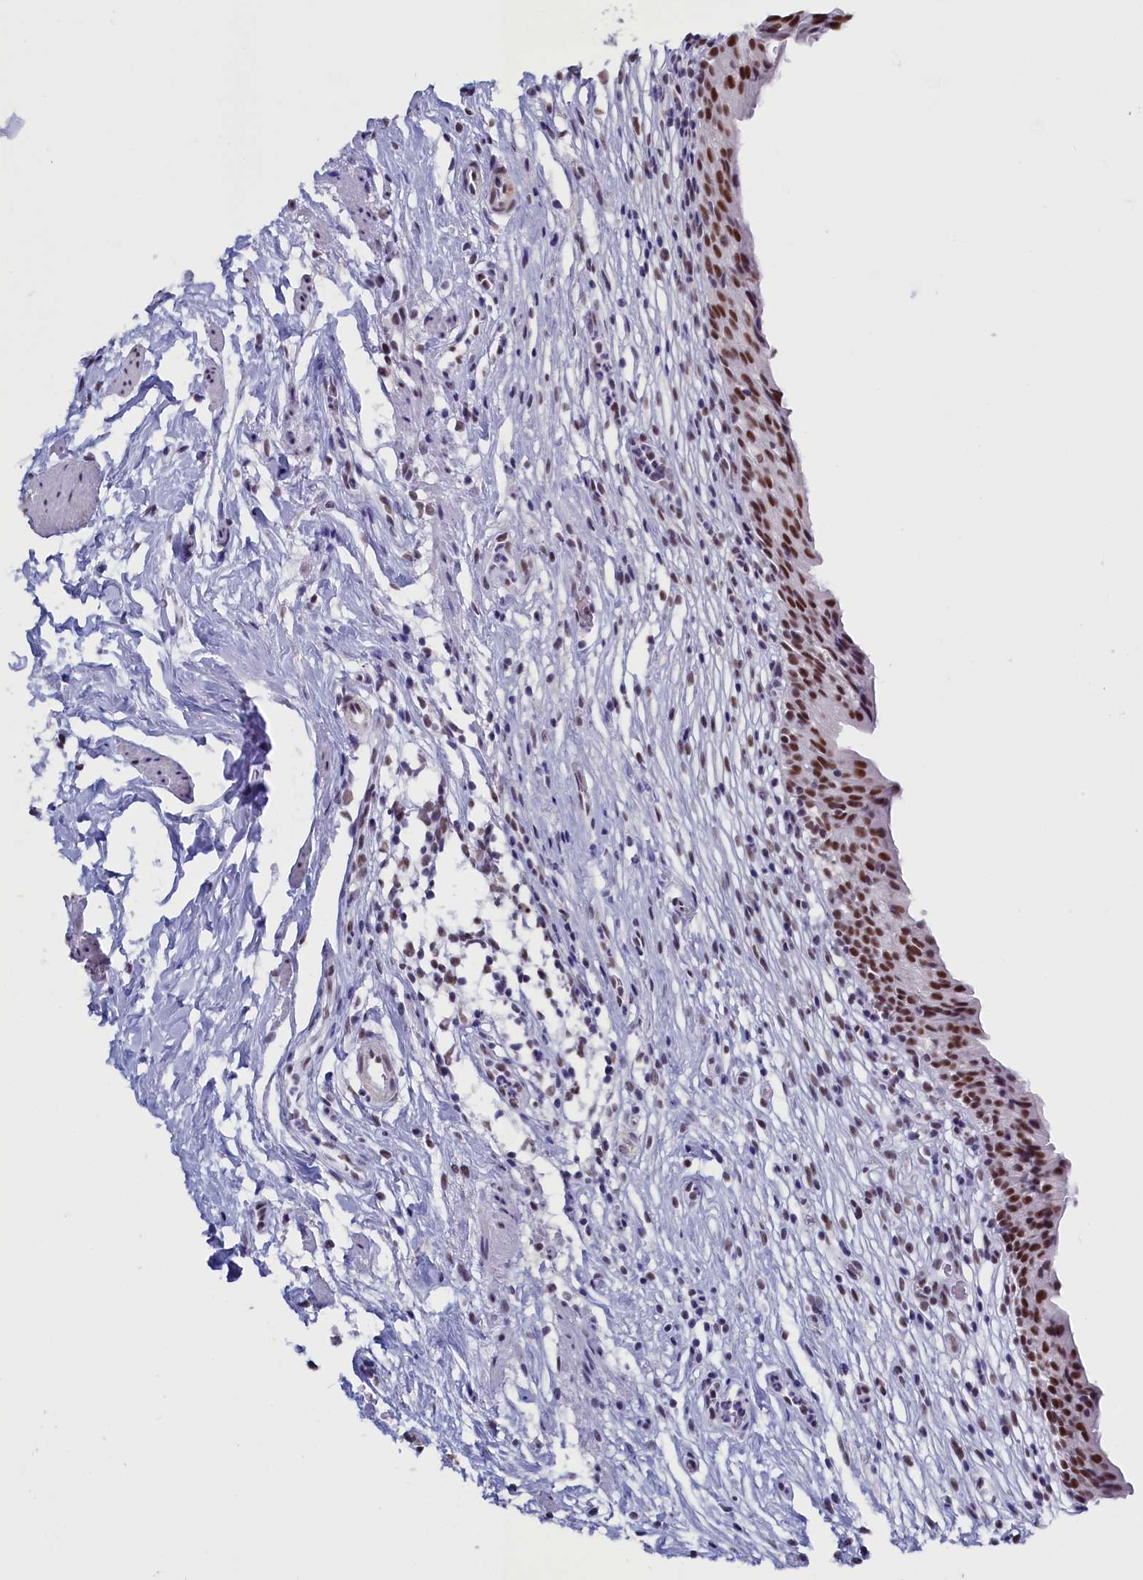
{"staining": {"intensity": "strong", "quantity": ">75%", "location": "nuclear"}, "tissue": "urinary bladder", "cell_type": "Urothelial cells", "image_type": "normal", "snomed": [{"axis": "morphology", "description": "Normal tissue, NOS"}, {"axis": "morphology", "description": "Inflammation, NOS"}, {"axis": "topography", "description": "Urinary bladder"}], "caption": "Urinary bladder stained for a protein reveals strong nuclear positivity in urothelial cells. (Brightfield microscopy of DAB IHC at high magnification).", "gene": "CD2BP2", "patient": {"sex": "male", "age": 63}}